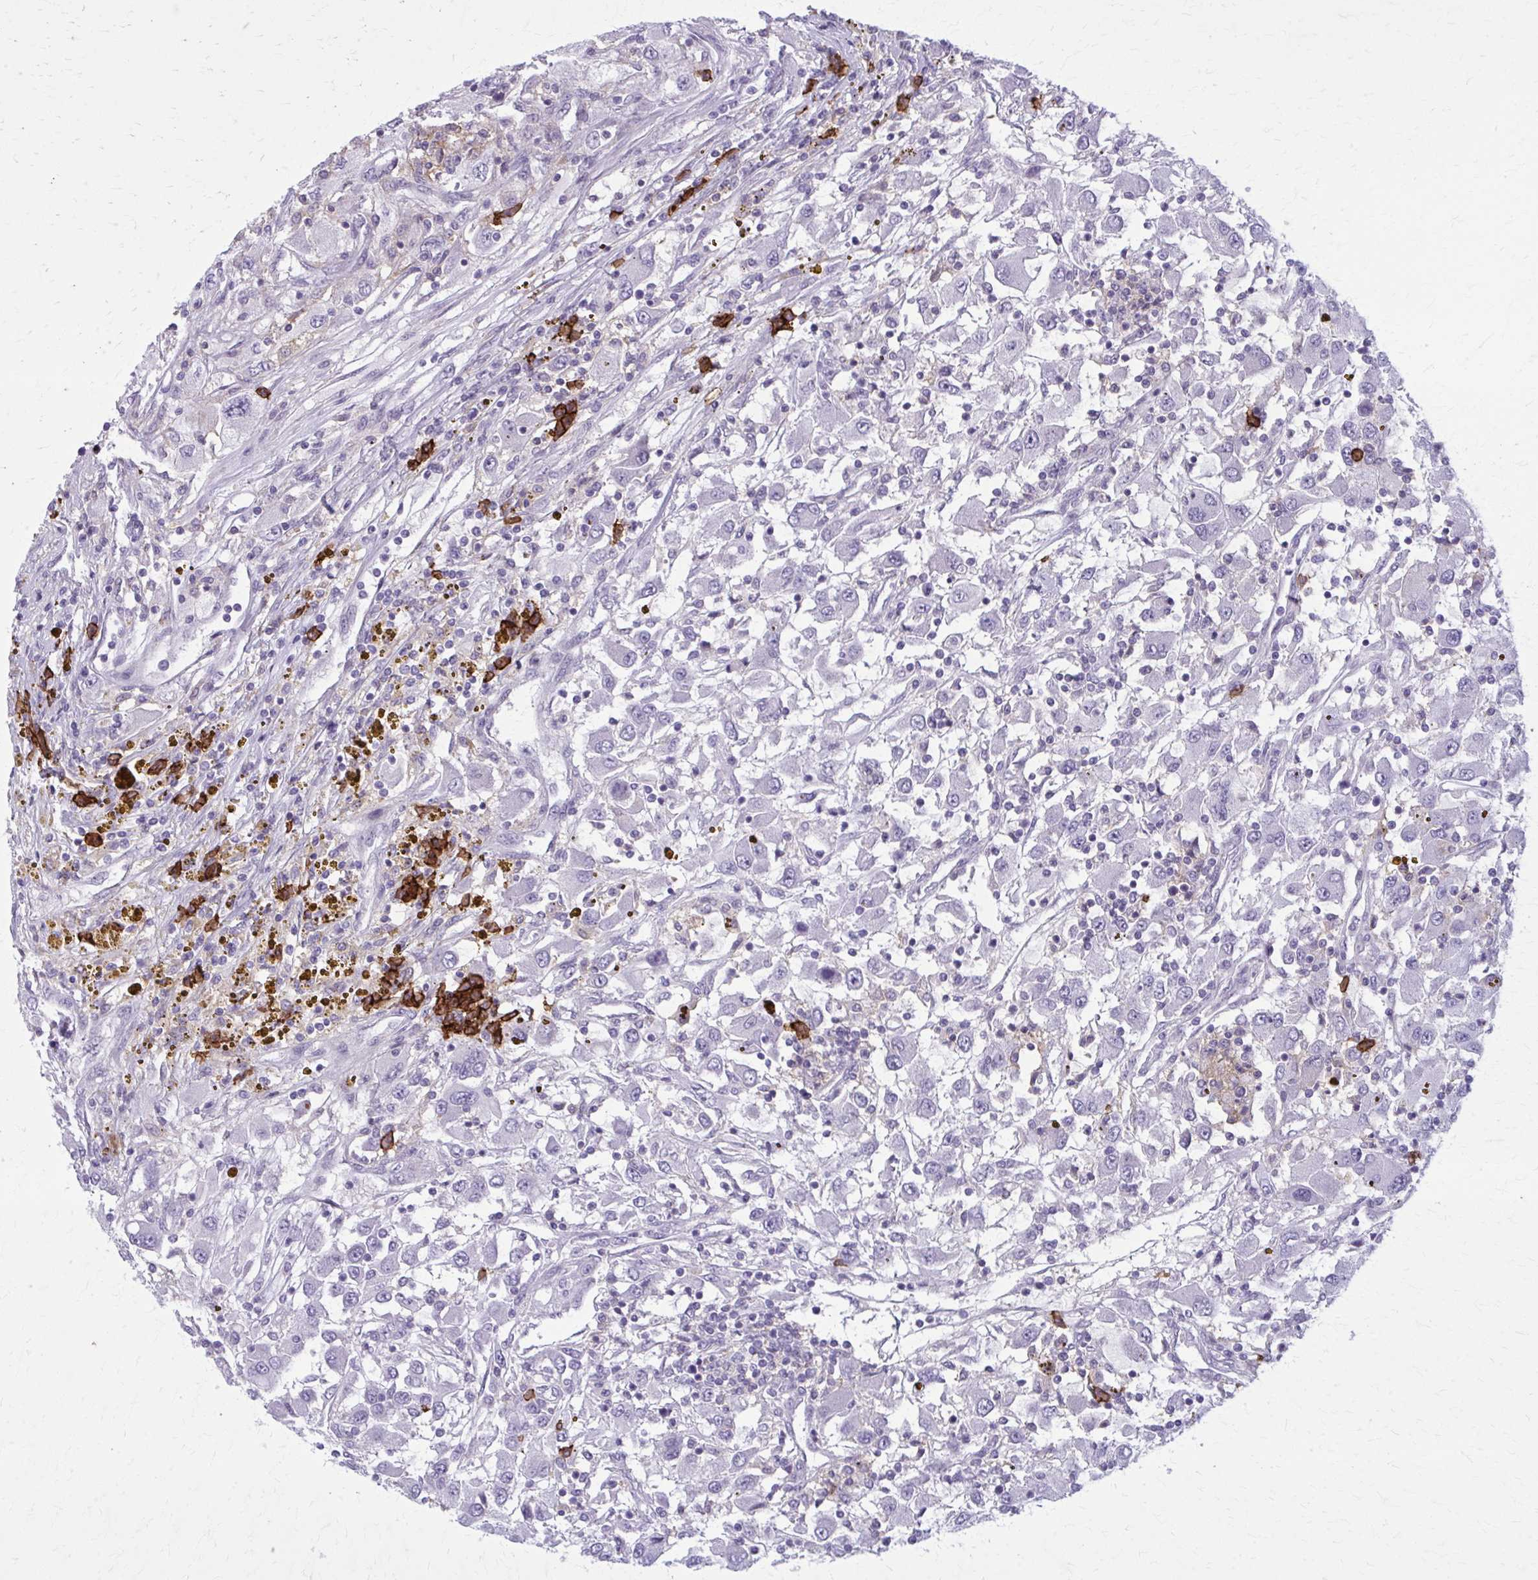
{"staining": {"intensity": "negative", "quantity": "none", "location": "none"}, "tissue": "renal cancer", "cell_type": "Tumor cells", "image_type": "cancer", "snomed": [{"axis": "morphology", "description": "Adenocarcinoma, NOS"}, {"axis": "topography", "description": "Kidney"}], "caption": "This photomicrograph is of renal adenocarcinoma stained with immunohistochemistry to label a protein in brown with the nuclei are counter-stained blue. There is no expression in tumor cells.", "gene": "CD38", "patient": {"sex": "female", "age": 67}}